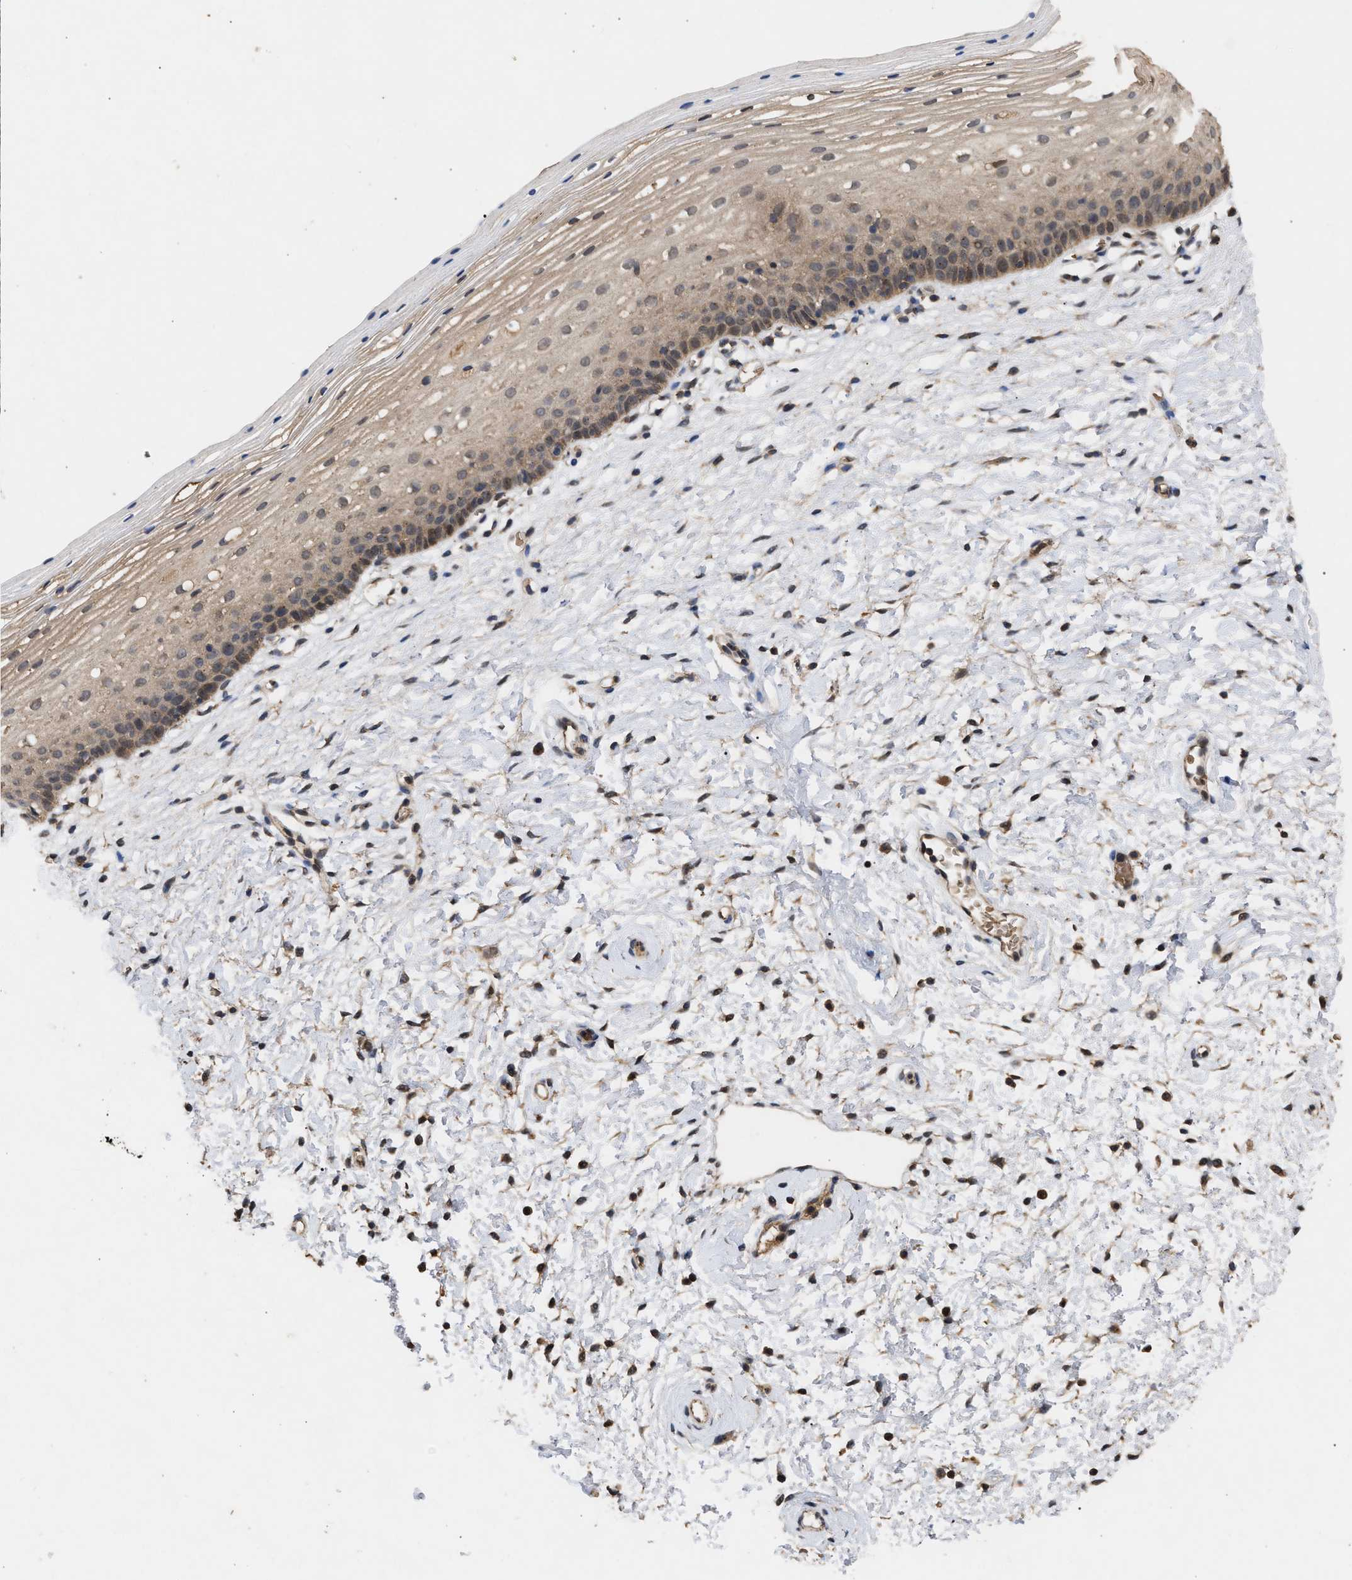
{"staining": {"intensity": "moderate", "quantity": ">75%", "location": "cytoplasmic/membranous"}, "tissue": "cervix", "cell_type": "Glandular cells", "image_type": "normal", "snomed": [{"axis": "morphology", "description": "Normal tissue, NOS"}, {"axis": "topography", "description": "Cervix"}], "caption": "Glandular cells exhibit moderate cytoplasmic/membranous positivity in about >75% of cells in unremarkable cervix.", "gene": "FITM1", "patient": {"sex": "female", "age": 72}}